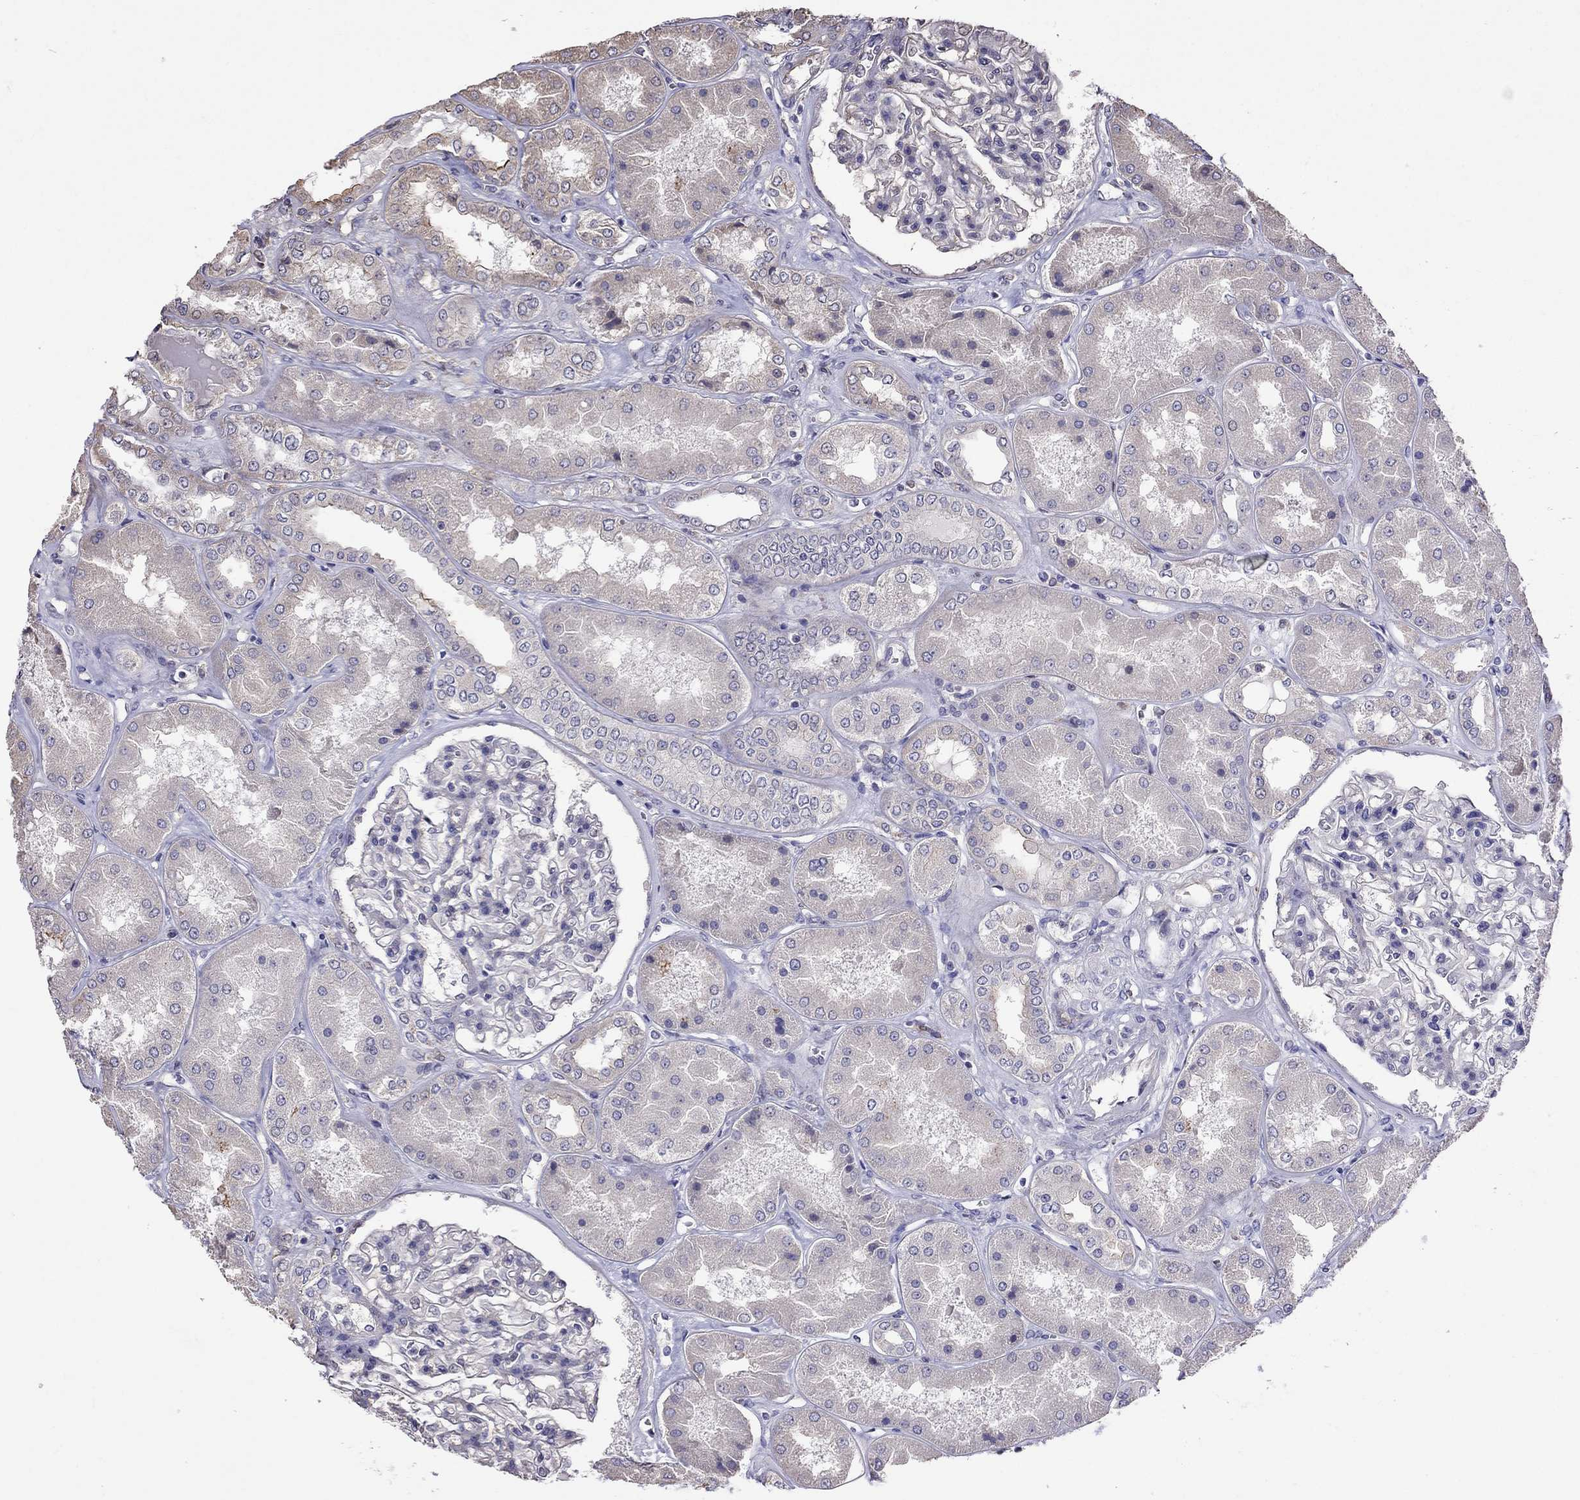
{"staining": {"intensity": "negative", "quantity": "none", "location": "none"}, "tissue": "kidney", "cell_type": "Cells in glomeruli", "image_type": "normal", "snomed": [{"axis": "morphology", "description": "Normal tissue, NOS"}, {"axis": "topography", "description": "Kidney"}], "caption": "A high-resolution micrograph shows IHC staining of unremarkable kidney, which displays no significant positivity in cells in glomeruli. (DAB (3,3'-diaminobenzidine) IHC, high magnification).", "gene": "ADAM28", "patient": {"sex": "female", "age": 56}}